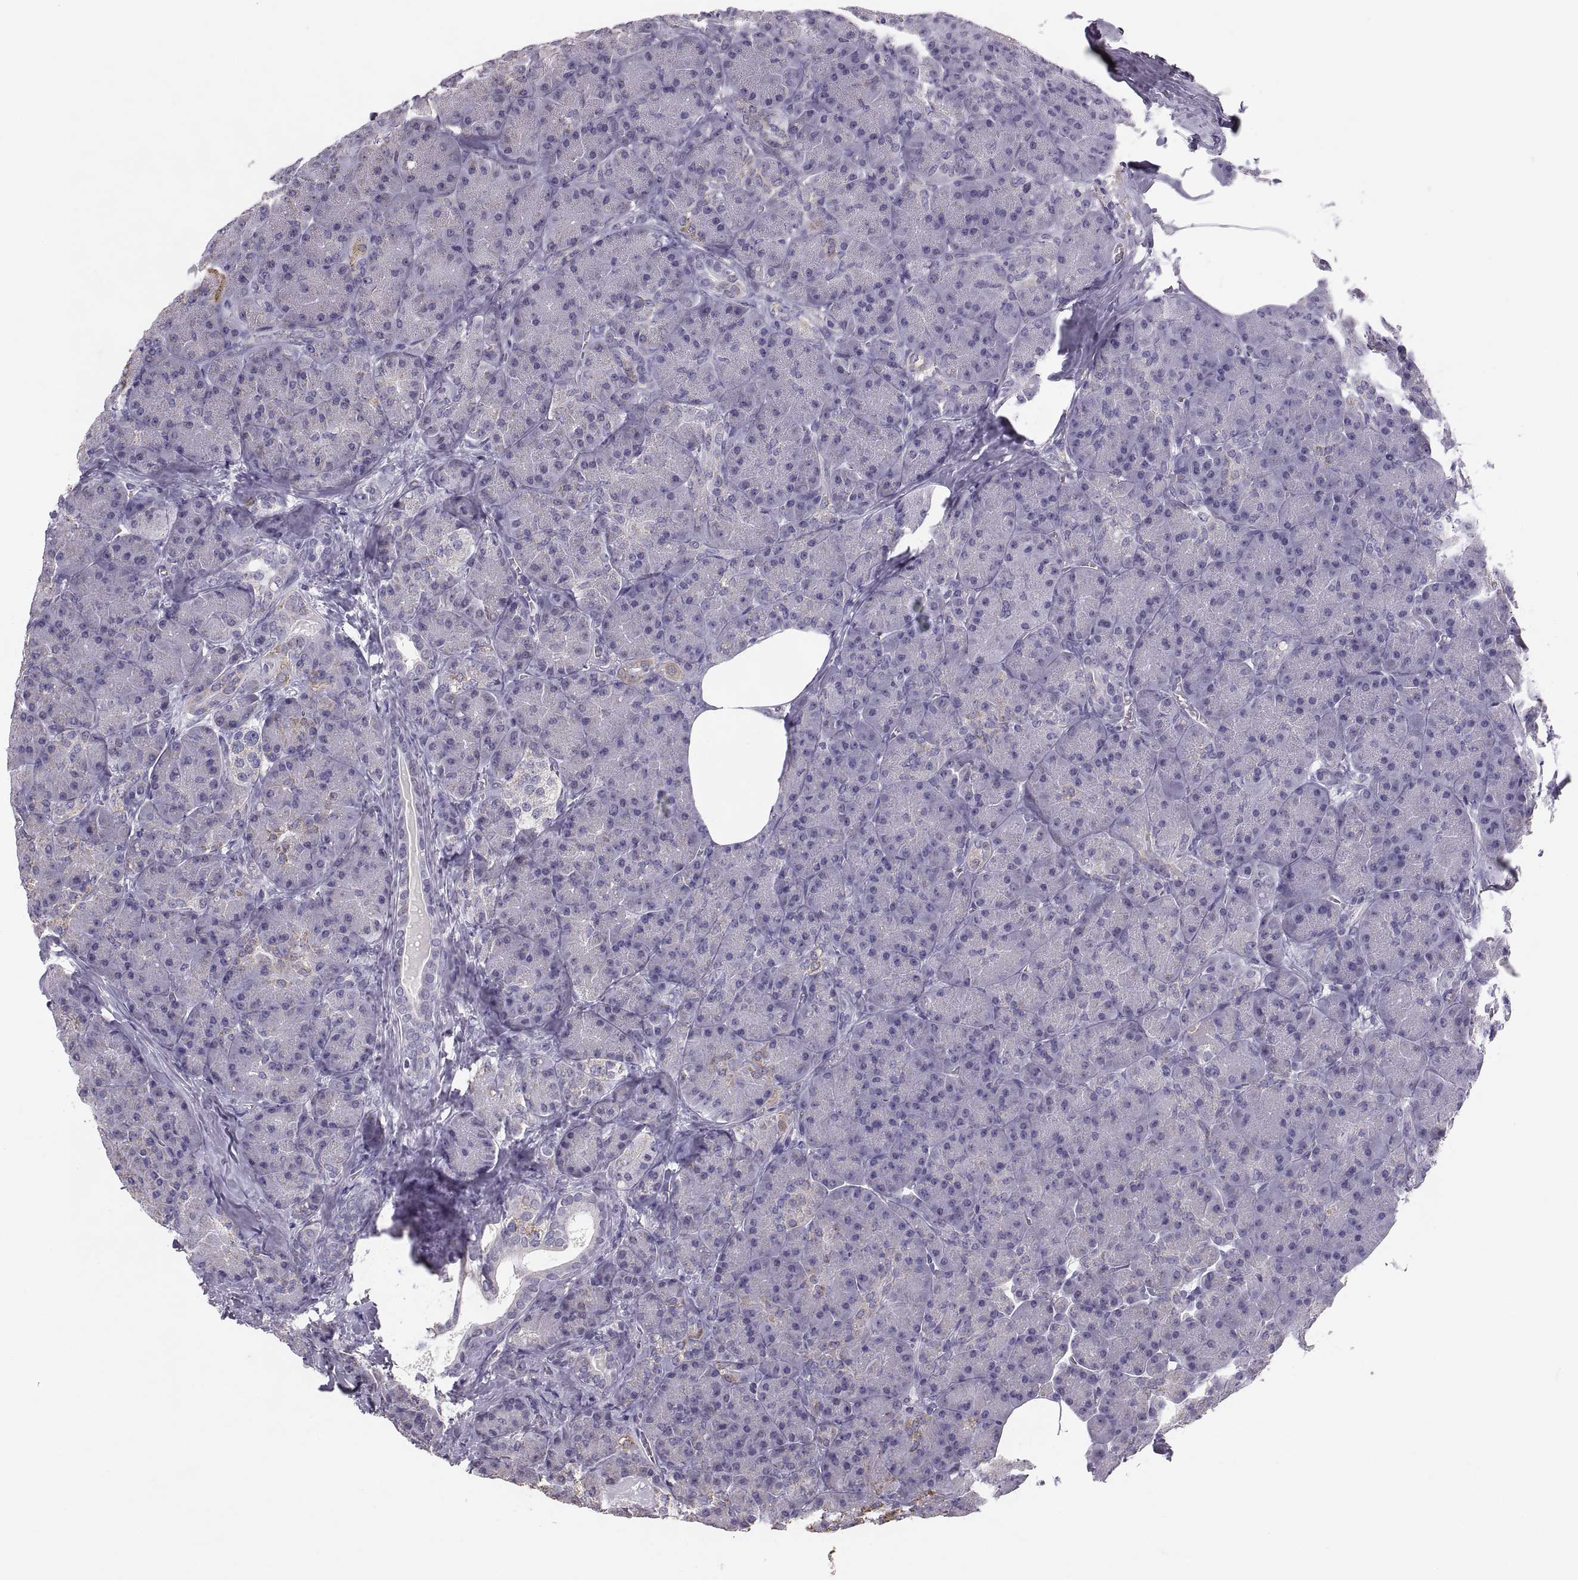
{"staining": {"intensity": "negative", "quantity": "none", "location": "none"}, "tissue": "pancreas", "cell_type": "Exocrine glandular cells", "image_type": "normal", "snomed": [{"axis": "morphology", "description": "Normal tissue, NOS"}, {"axis": "topography", "description": "Pancreas"}], "caption": "This photomicrograph is of benign pancreas stained with IHC to label a protein in brown with the nuclei are counter-stained blue. There is no expression in exocrine glandular cells.", "gene": "STMND1", "patient": {"sex": "male", "age": 57}}